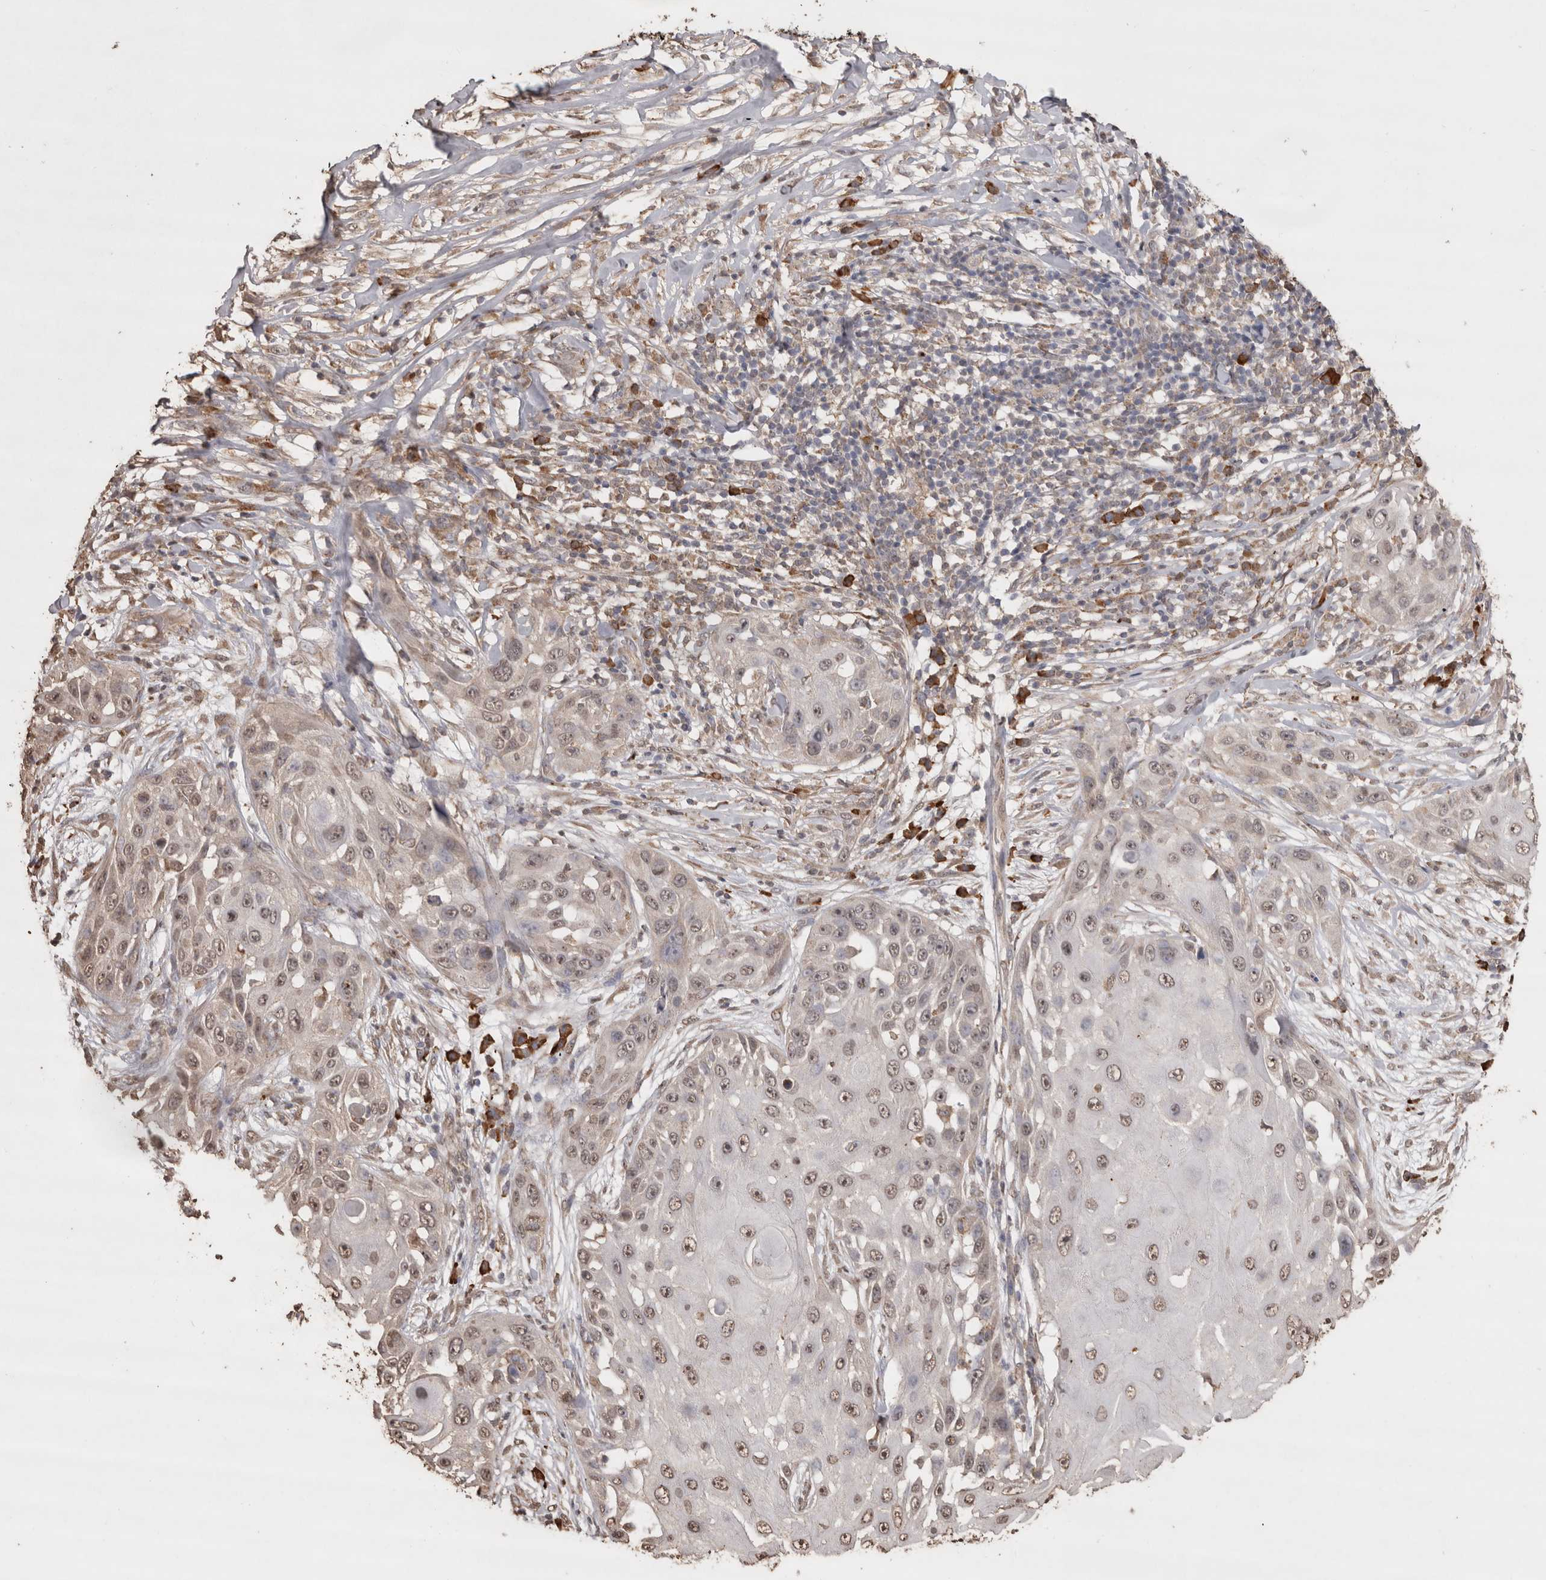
{"staining": {"intensity": "weak", "quantity": ">75%", "location": "nuclear"}, "tissue": "skin cancer", "cell_type": "Tumor cells", "image_type": "cancer", "snomed": [{"axis": "morphology", "description": "Squamous cell carcinoma, NOS"}, {"axis": "topography", "description": "Skin"}], "caption": "Protein expression by immunohistochemistry reveals weak nuclear staining in about >75% of tumor cells in skin cancer.", "gene": "CRELD2", "patient": {"sex": "female", "age": 44}}